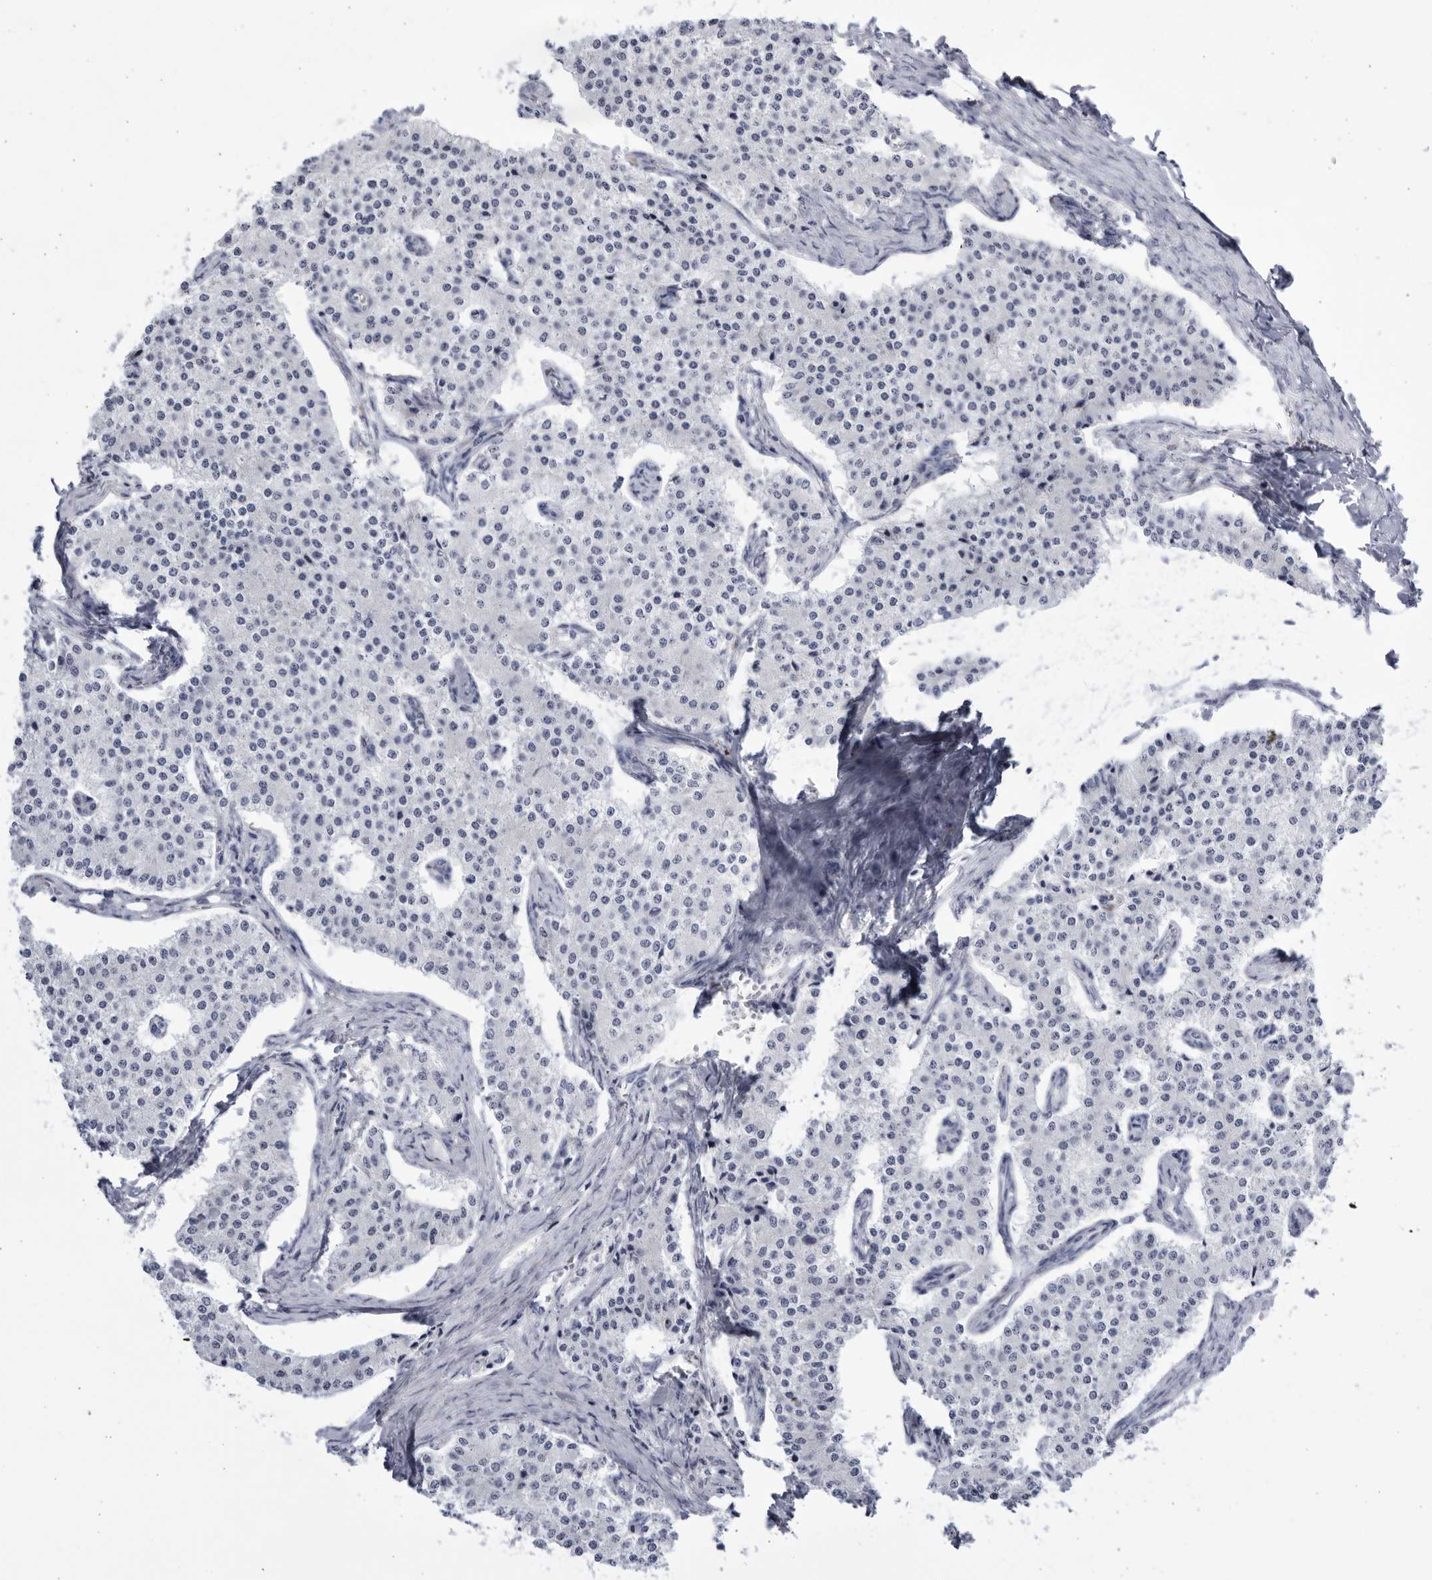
{"staining": {"intensity": "negative", "quantity": "none", "location": "none"}, "tissue": "carcinoid", "cell_type": "Tumor cells", "image_type": "cancer", "snomed": [{"axis": "morphology", "description": "Carcinoid, malignant, NOS"}, {"axis": "topography", "description": "Colon"}], "caption": "Immunohistochemistry (IHC) micrograph of carcinoid (malignant) stained for a protein (brown), which reveals no expression in tumor cells.", "gene": "CCDC181", "patient": {"sex": "female", "age": 52}}